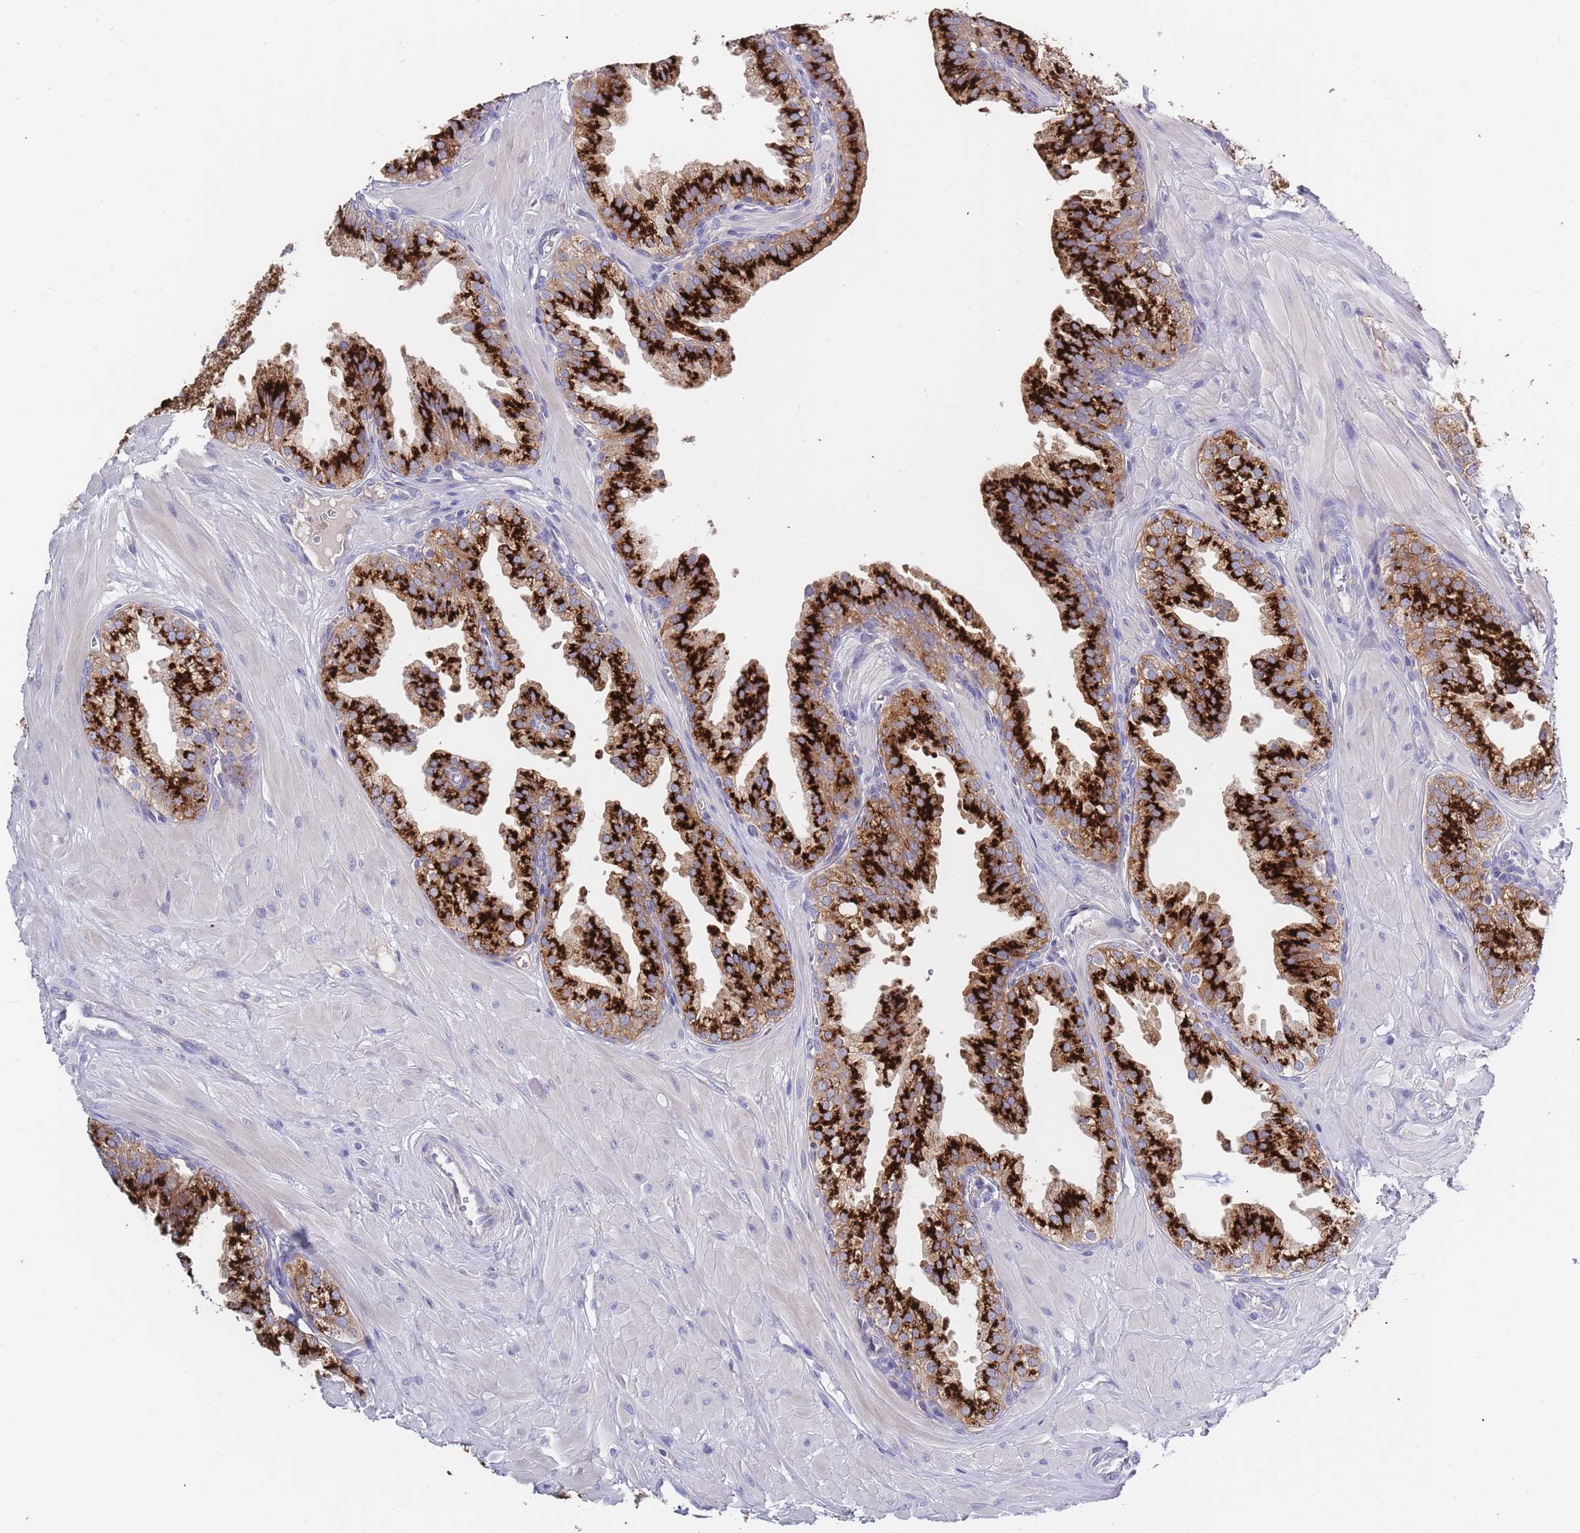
{"staining": {"intensity": "strong", "quantity": ">75%", "location": "cytoplasmic/membranous"}, "tissue": "prostate", "cell_type": "Glandular cells", "image_type": "normal", "snomed": [{"axis": "morphology", "description": "Normal tissue, NOS"}, {"axis": "topography", "description": "Prostate"}, {"axis": "topography", "description": "Peripheral nerve tissue"}], "caption": "Immunohistochemical staining of normal prostate reveals high levels of strong cytoplasmic/membranous staining in about >75% of glandular cells. (Brightfield microscopy of DAB IHC at high magnification).", "gene": "BORCS5", "patient": {"sex": "male", "age": 55}}